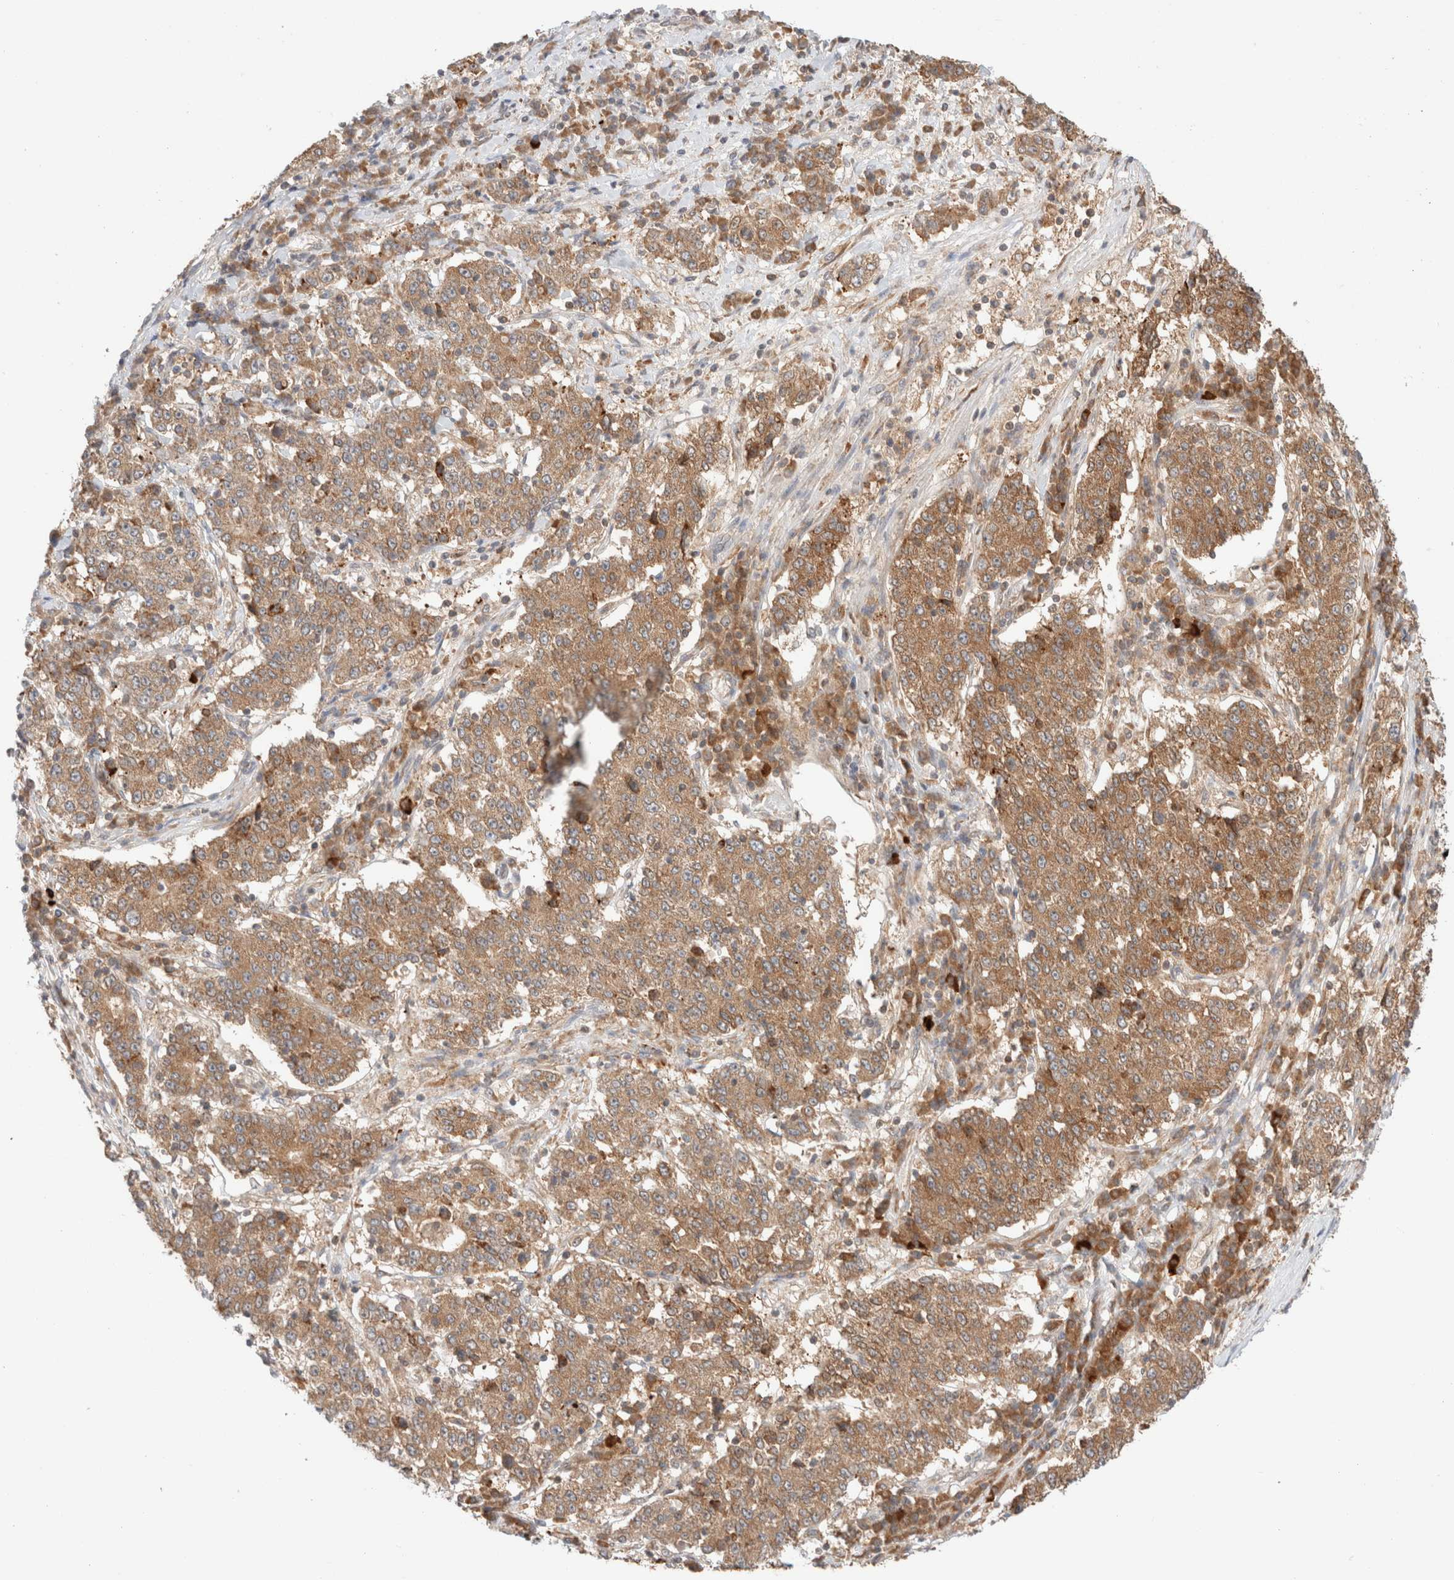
{"staining": {"intensity": "moderate", "quantity": ">75%", "location": "cytoplasmic/membranous"}, "tissue": "stomach cancer", "cell_type": "Tumor cells", "image_type": "cancer", "snomed": [{"axis": "morphology", "description": "Adenocarcinoma, NOS"}, {"axis": "topography", "description": "Stomach"}], "caption": "This is a micrograph of immunohistochemistry (IHC) staining of adenocarcinoma (stomach), which shows moderate positivity in the cytoplasmic/membranous of tumor cells.", "gene": "XKR4", "patient": {"sex": "male", "age": 59}}